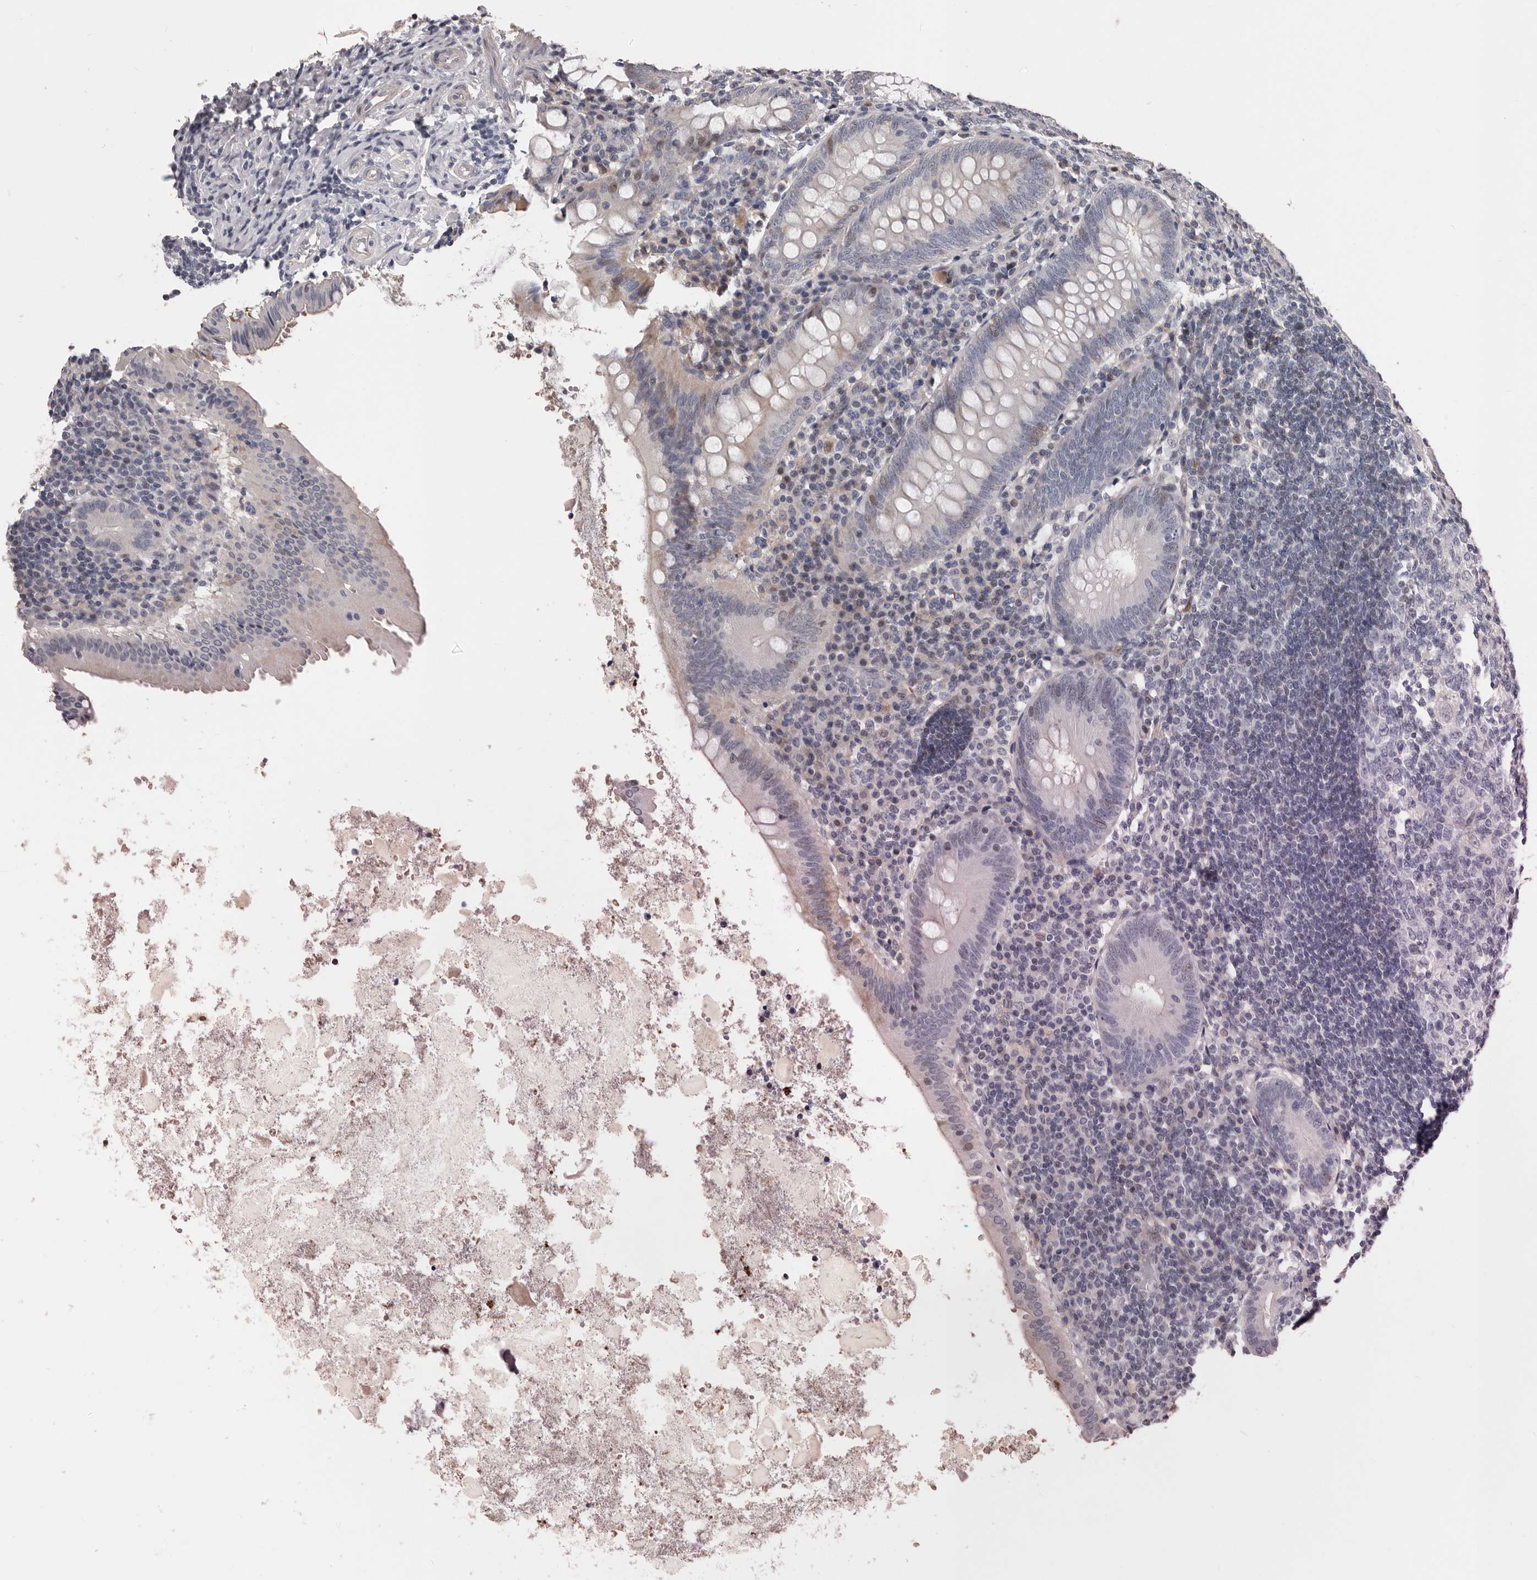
{"staining": {"intensity": "negative", "quantity": "none", "location": "none"}, "tissue": "appendix", "cell_type": "Glandular cells", "image_type": "normal", "snomed": [{"axis": "morphology", "description": "Normal tissue, NOS"}, {"axis": "topography", "description": "Appendix"}], "caption": "Glandular cells are negative for protein expression in unremarkable human appendix.", "gene": "RNF217", "patient": {"sex": "female", "age": 54}}